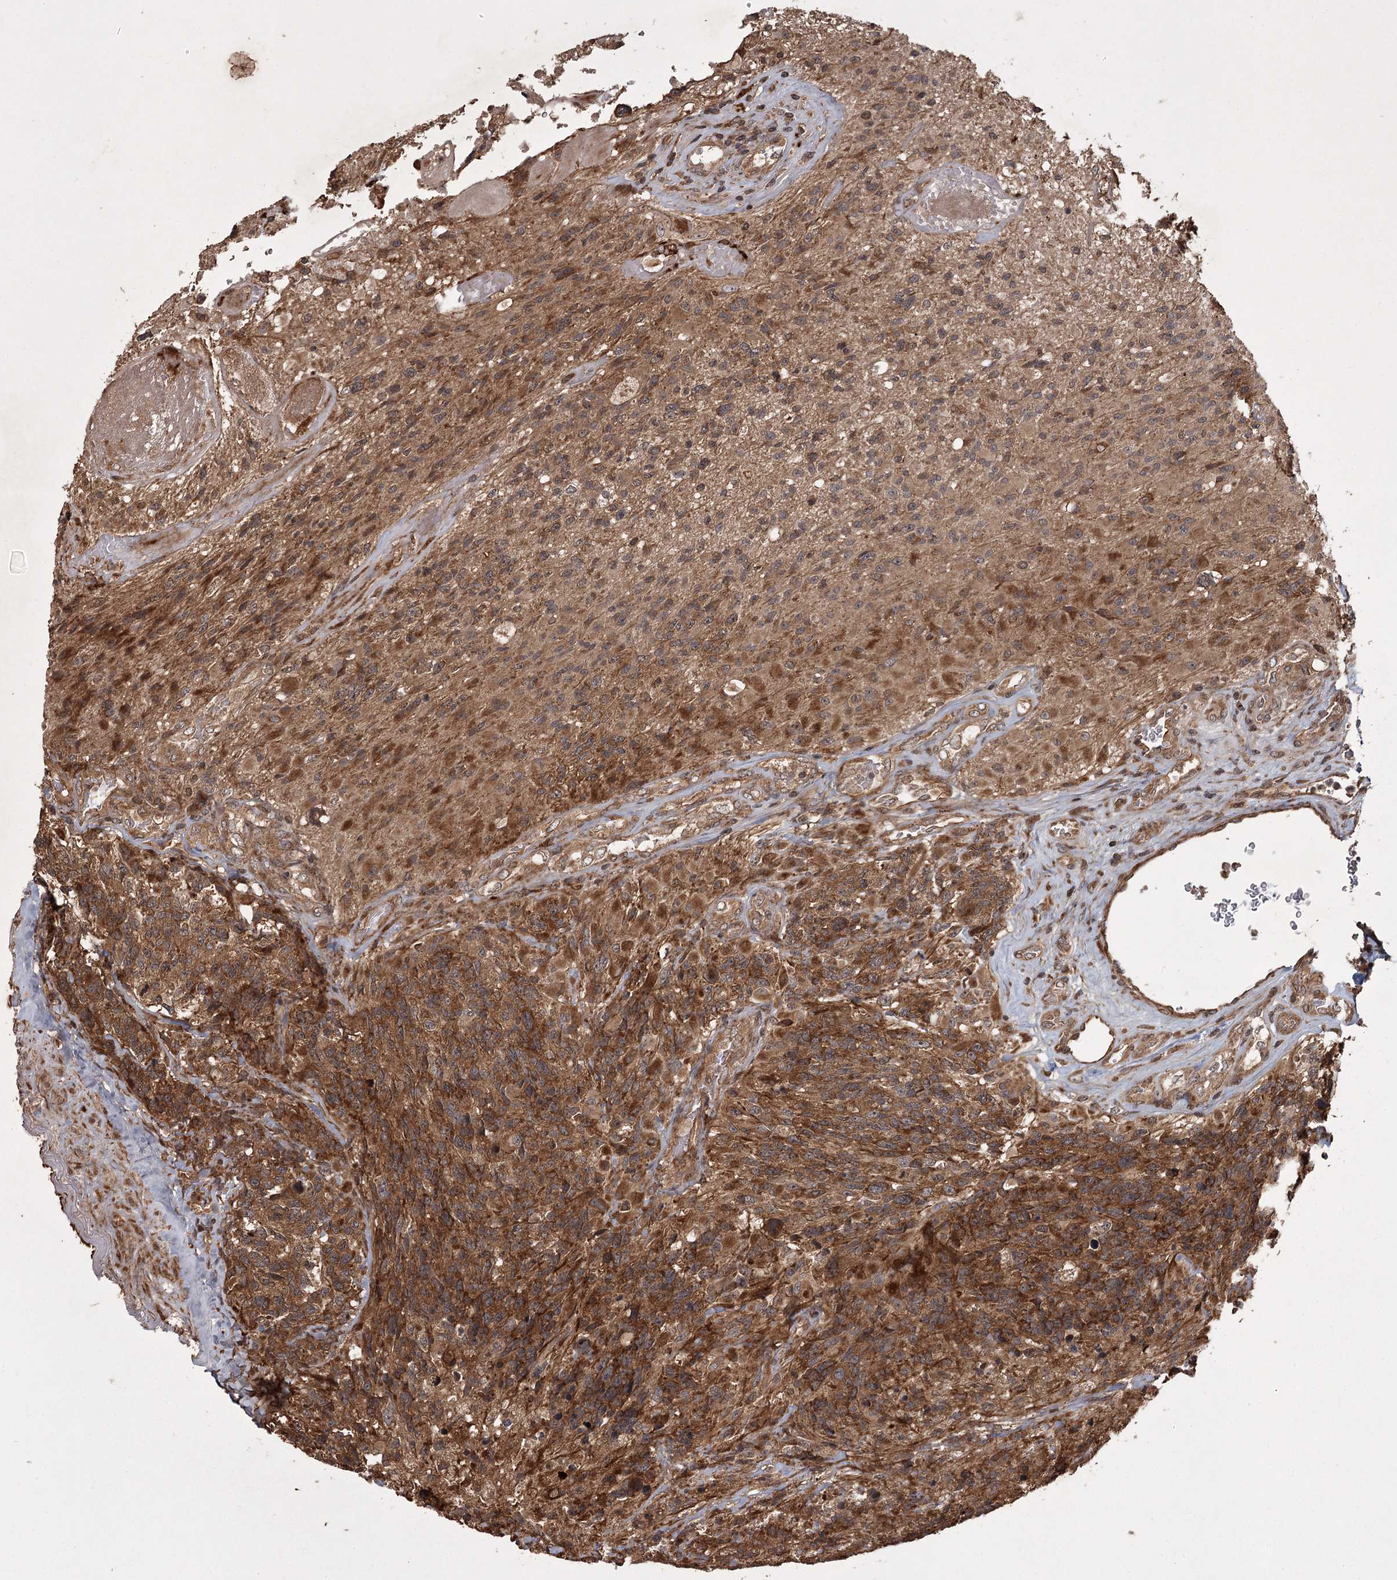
{"staining": {"intensity": "strong", "quantity": "25%-75%", "location": "cytoplasmic/membranous"}, "tissue": "glioma", "cell_type": "Tumor cells", "image_type": "cancer", "snomed": [{"axis": "morphology", "description": "Glioma, malignant, High grade"}, {"axis": "topography", "description": "Brain"}], "caption": "Tumor cells display high levels of strong cytoplasmic/membranous positivity in approximately 25%-75% of cells in high-grade glioma (malignant).", "gene": "RPAP3", "patient": {"sex": "male", "age": 76}}